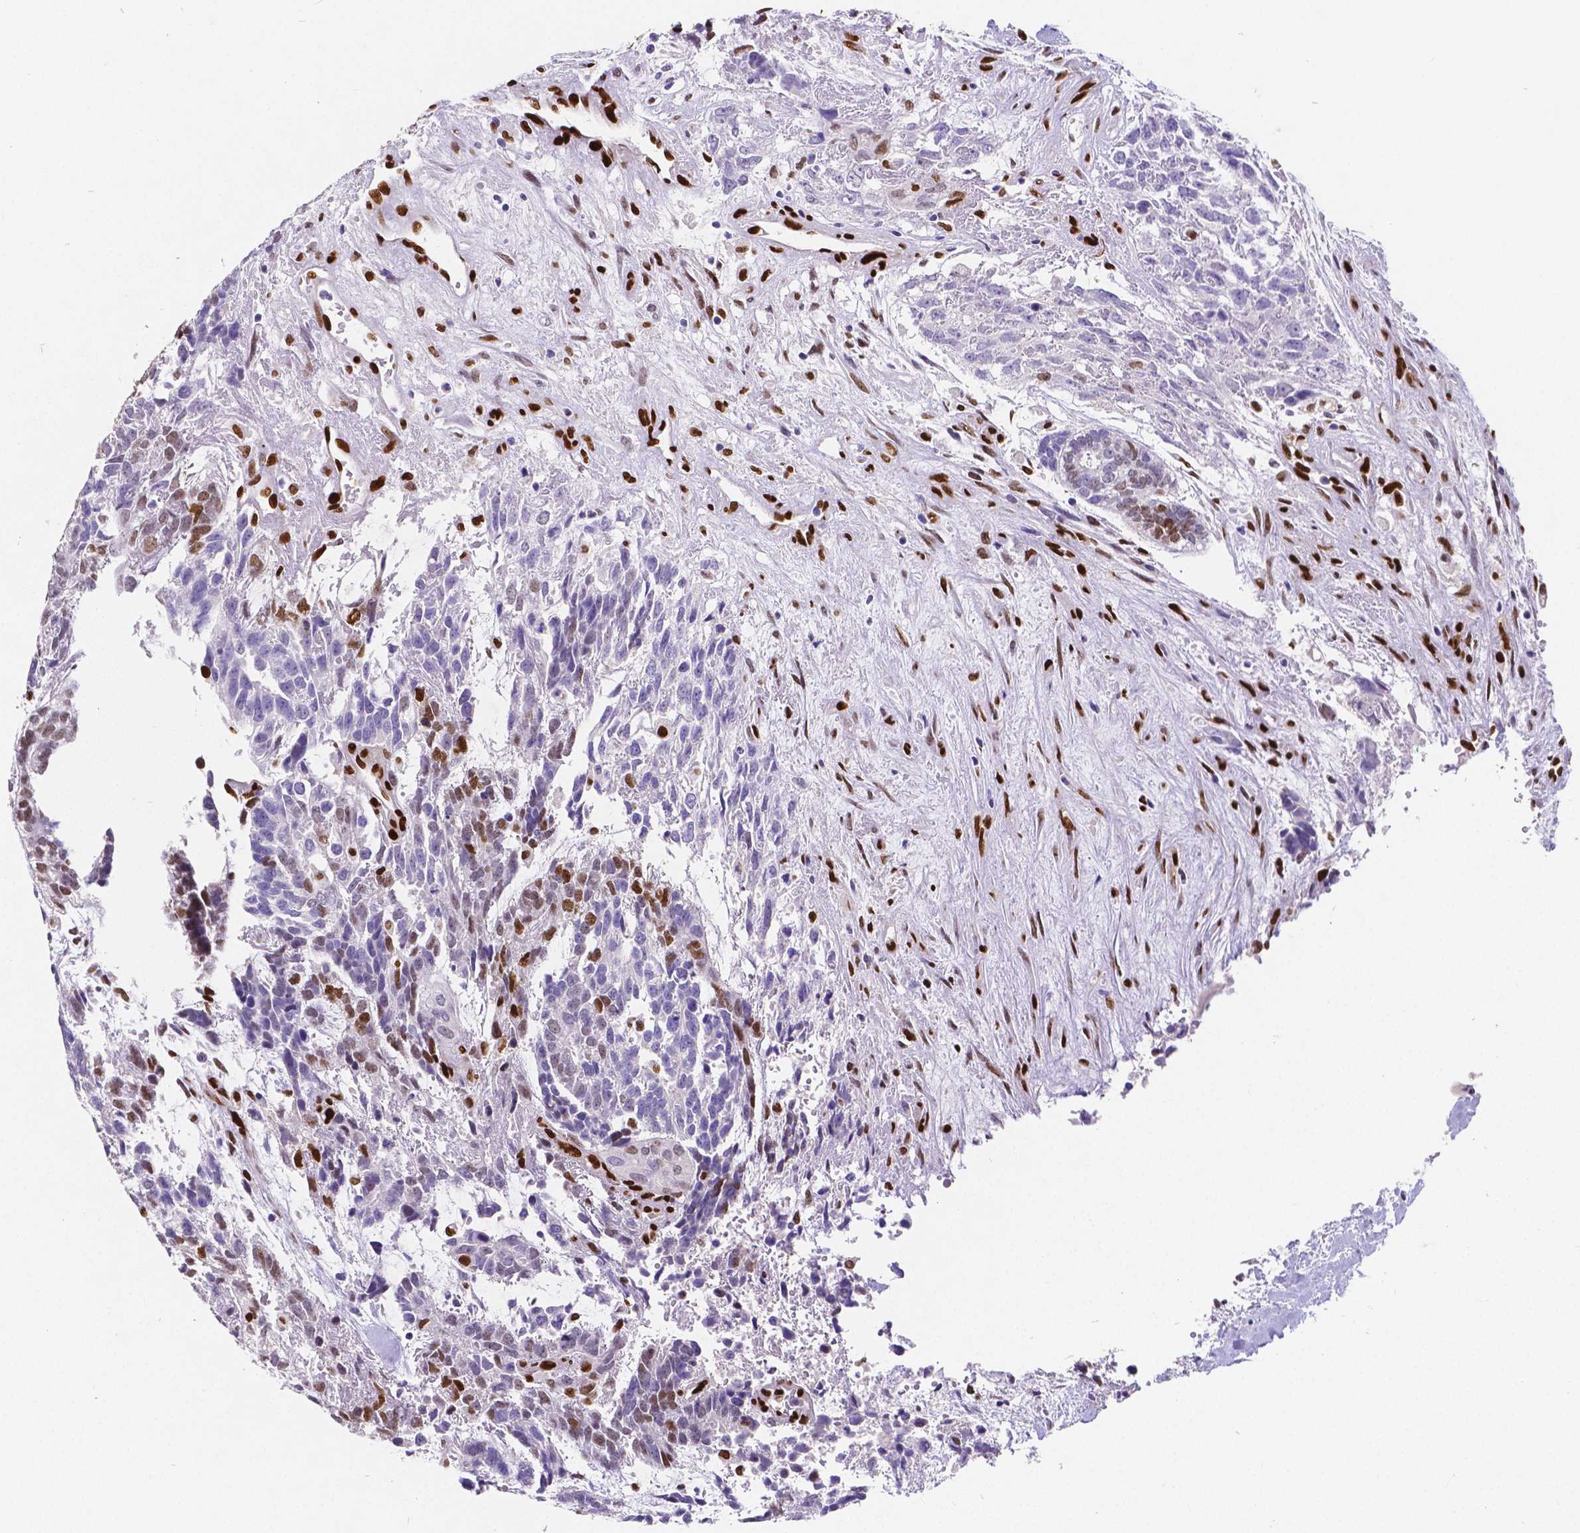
{"staining": {"intensity": "moderate", "quantity": "<25%", "location": "nuclear"}, "tissue": "testis cancer", "cell_type": "Tumor cells", "image_type": "cancer", "snomed": [{"axis": "morphology", "description": "Carcinoma, Embryonal, NOS"}, {"axis": "topography", "description": "Testis"}], "caption": "Testis cancer (embryonal carcinoma) stained with immunohistochemistry exhibits moderate nuclear positivity in approximately <25% of tumor cells.", "gene": "MEF2C", "patient": {"sex": "male", "age": 23}}